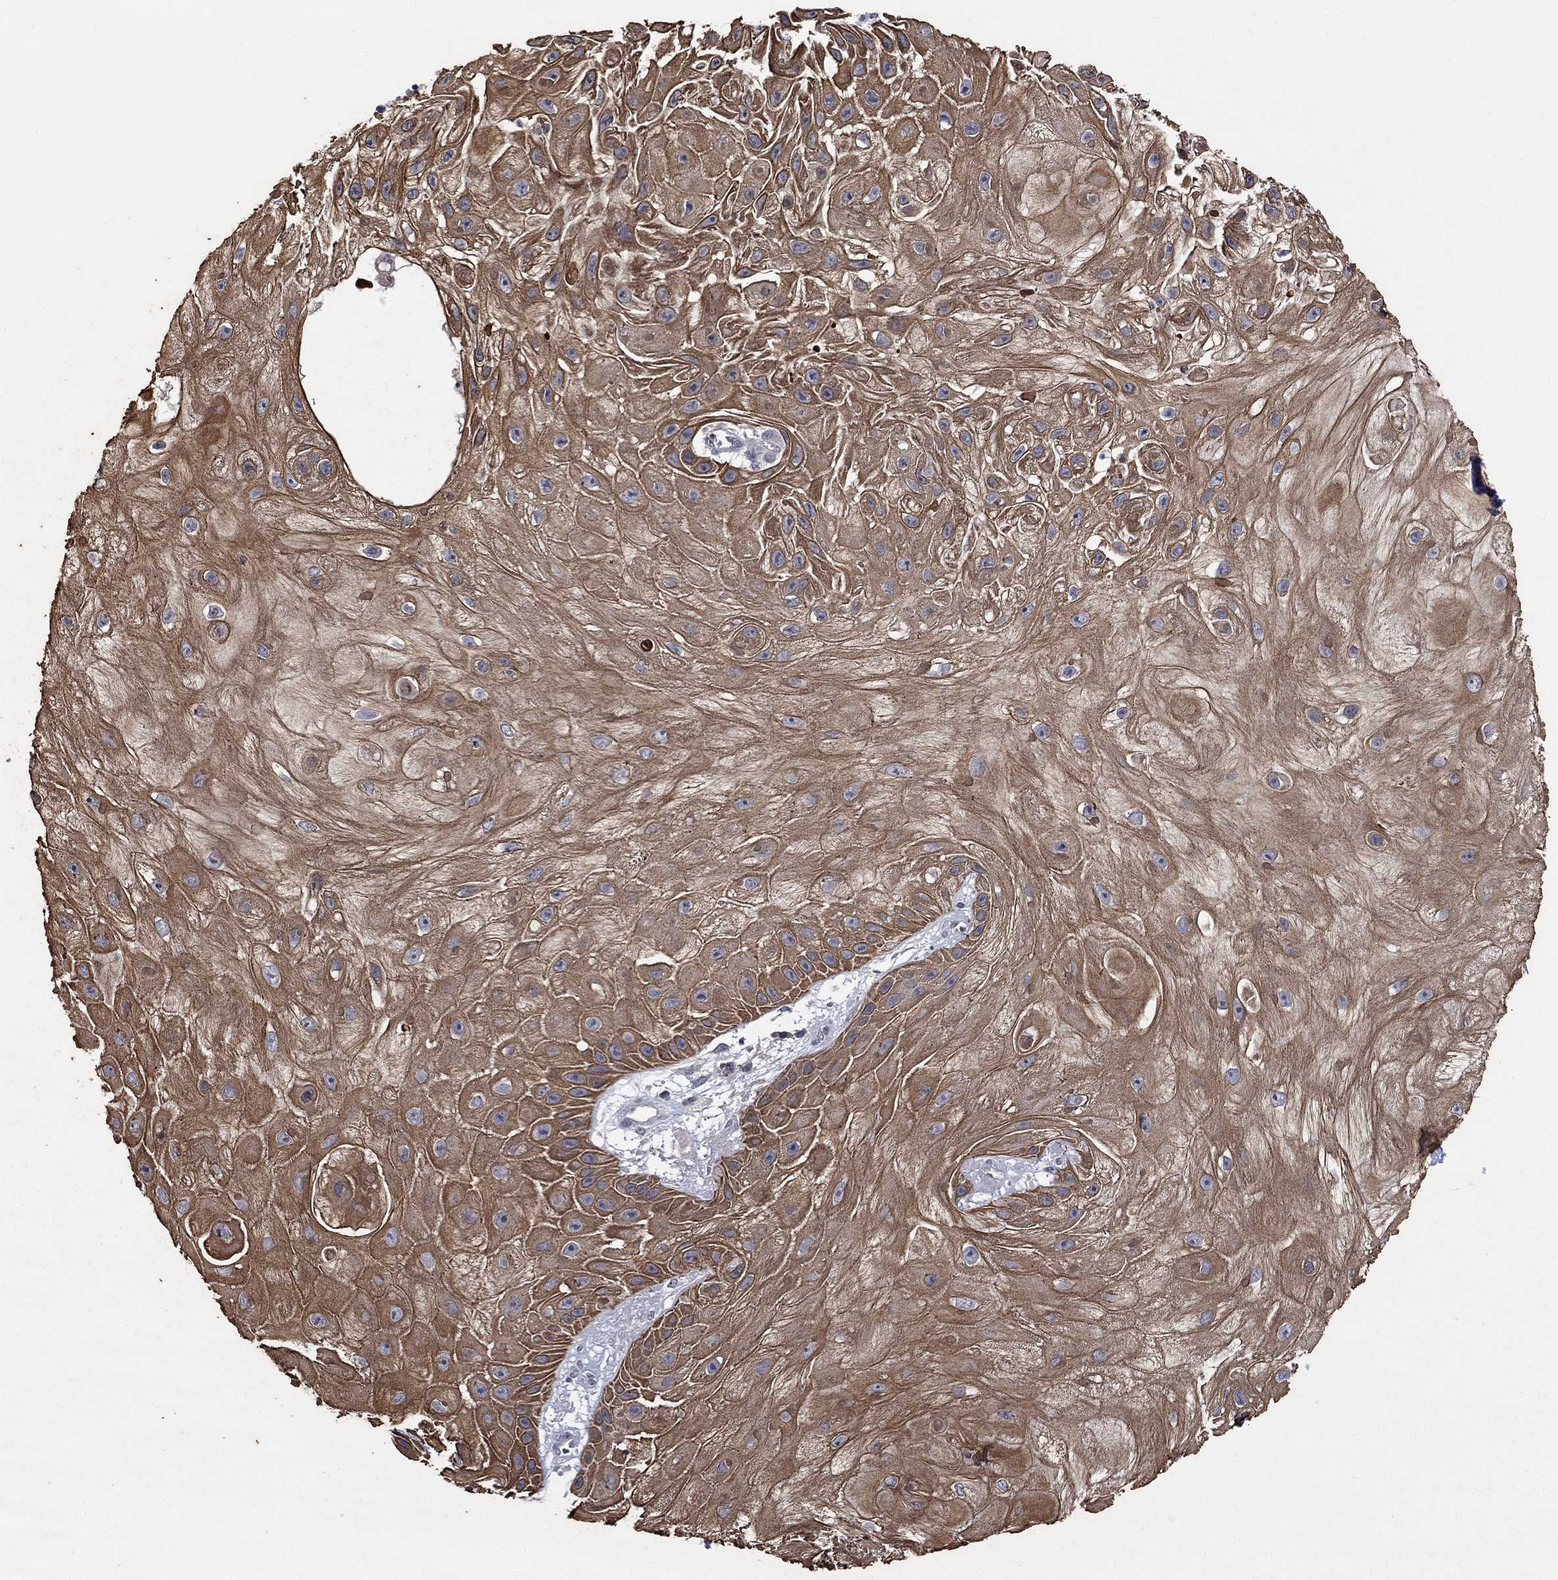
{"staining": {"intensity": "strong", "quantity": ">75%", "location": "cytoplasmic/membranous"}, "tissue": "skin cancer", "cell_type": "Tumor cells", "image_type": "cancer", "snomed": [{"axis": "morphology", "description": "Normal tissue, NOS"}, {"axis": "morphology", "description": "Squamous cell carcinoma, NOS"}, {"axis": "topography", "description": "Skin"}], "caption": "Brown immunohistochemical staining in squamous cell carcinoma (skin) shows strong cytoplasmic/membranous staining in approximately >75% of tumor cells. Ihc stains the protein of interest in brown and the nuclei are stained blue.", "gene": "DDX3Y", "patient": {"sex": "male", "age": 79}}